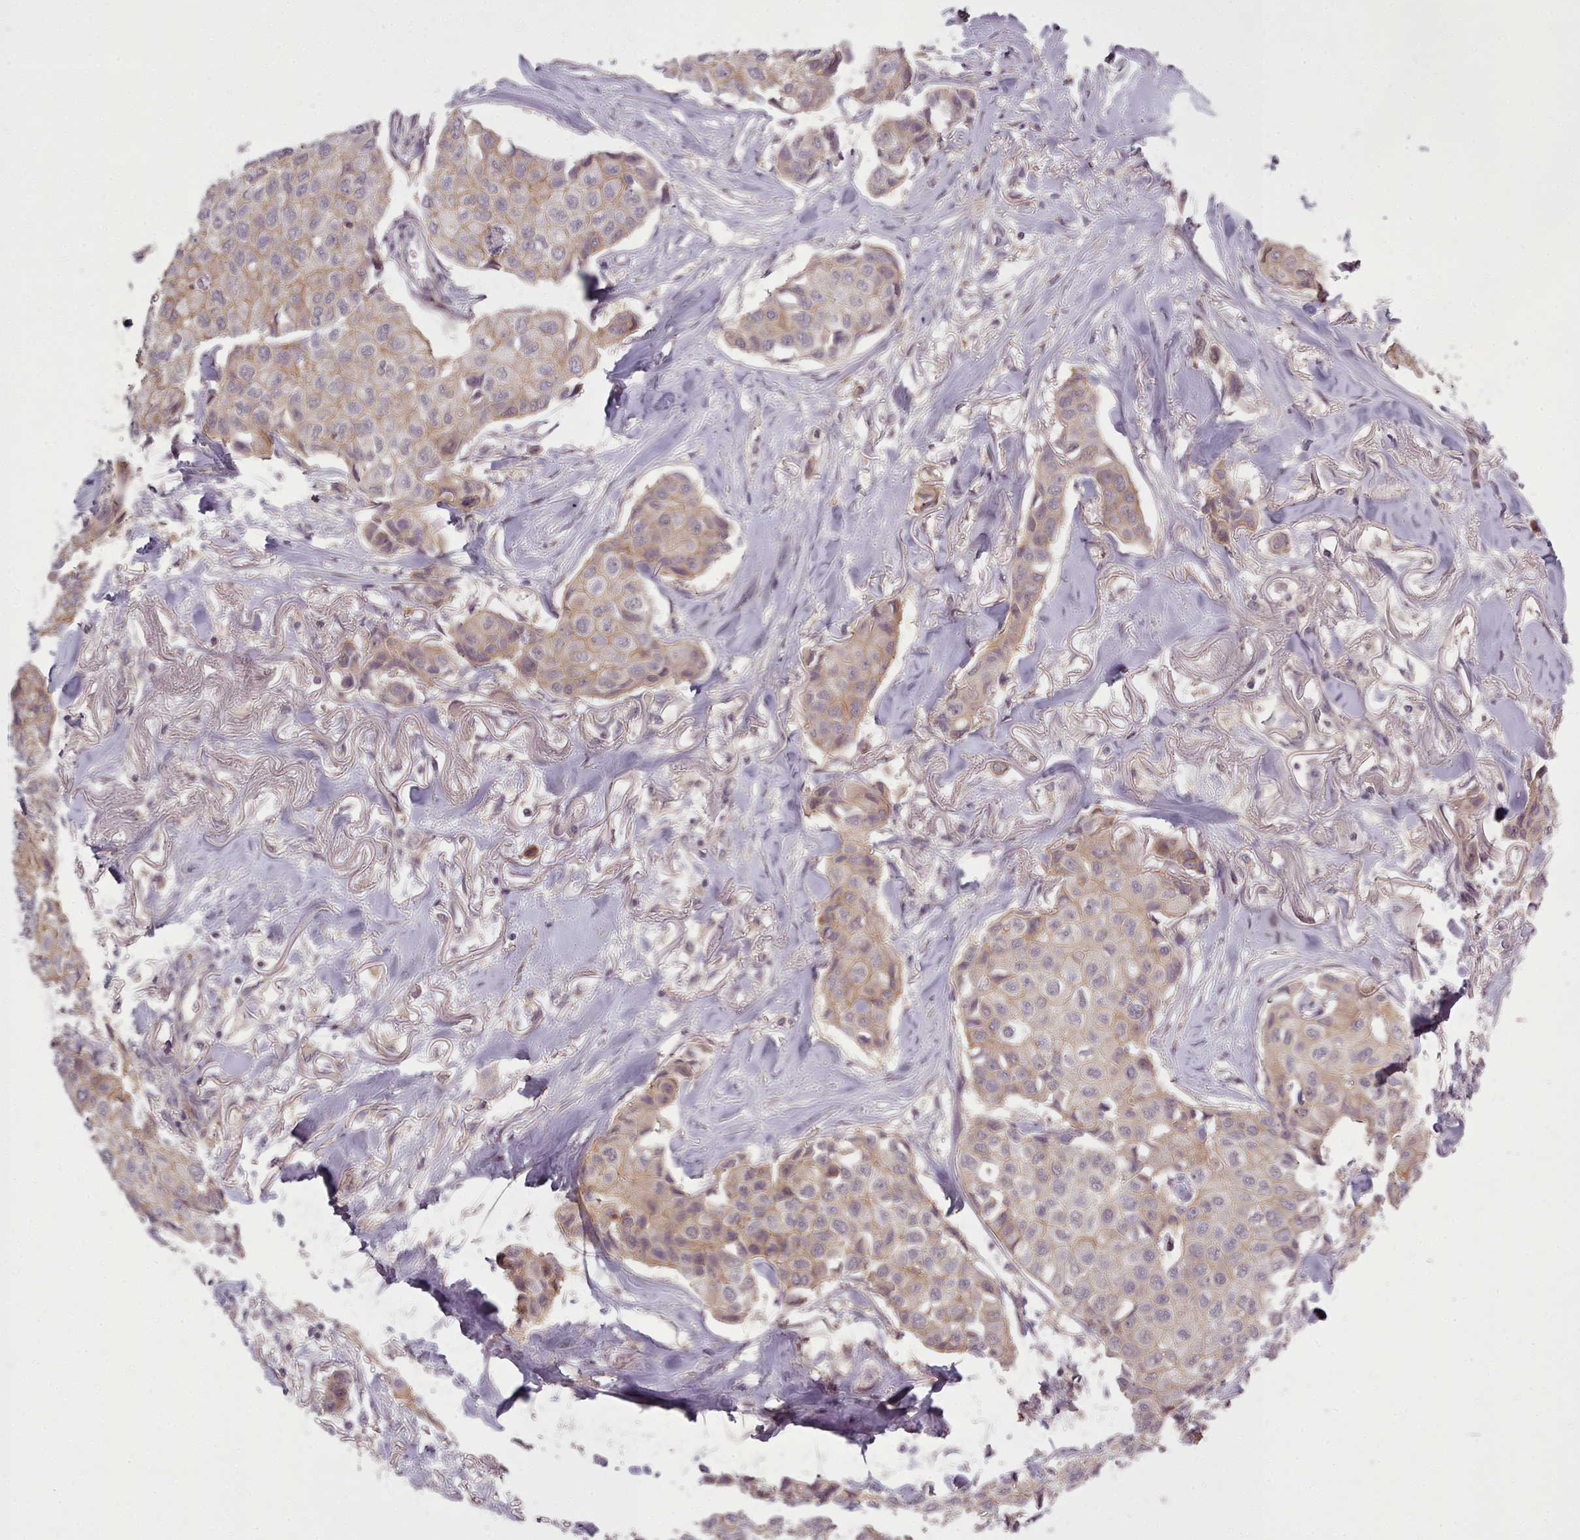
{"staining": {"intensity": "weak", "quantity": "25%-75%", "location": "cytoplasmic/membranous"}, "tissue": "breast cancer", "cell_type": "Tumor cells", "image_type": "cancer", "snomed": [{"axis": "morphology", "description": "Duct carcinoma"}, {"axis": "topography", "description": "Breast"}], "caption": "Immunohistochemistry histopathology image of human breast intraductal carcinoma stained for a protein (brown), which reveals low levels of weak cytoplasmic/membranous expression in approximately 25%-75% of tumor cells.", "gene": "LEFTY2", "patient": {"sex": "female", "age": 80}}